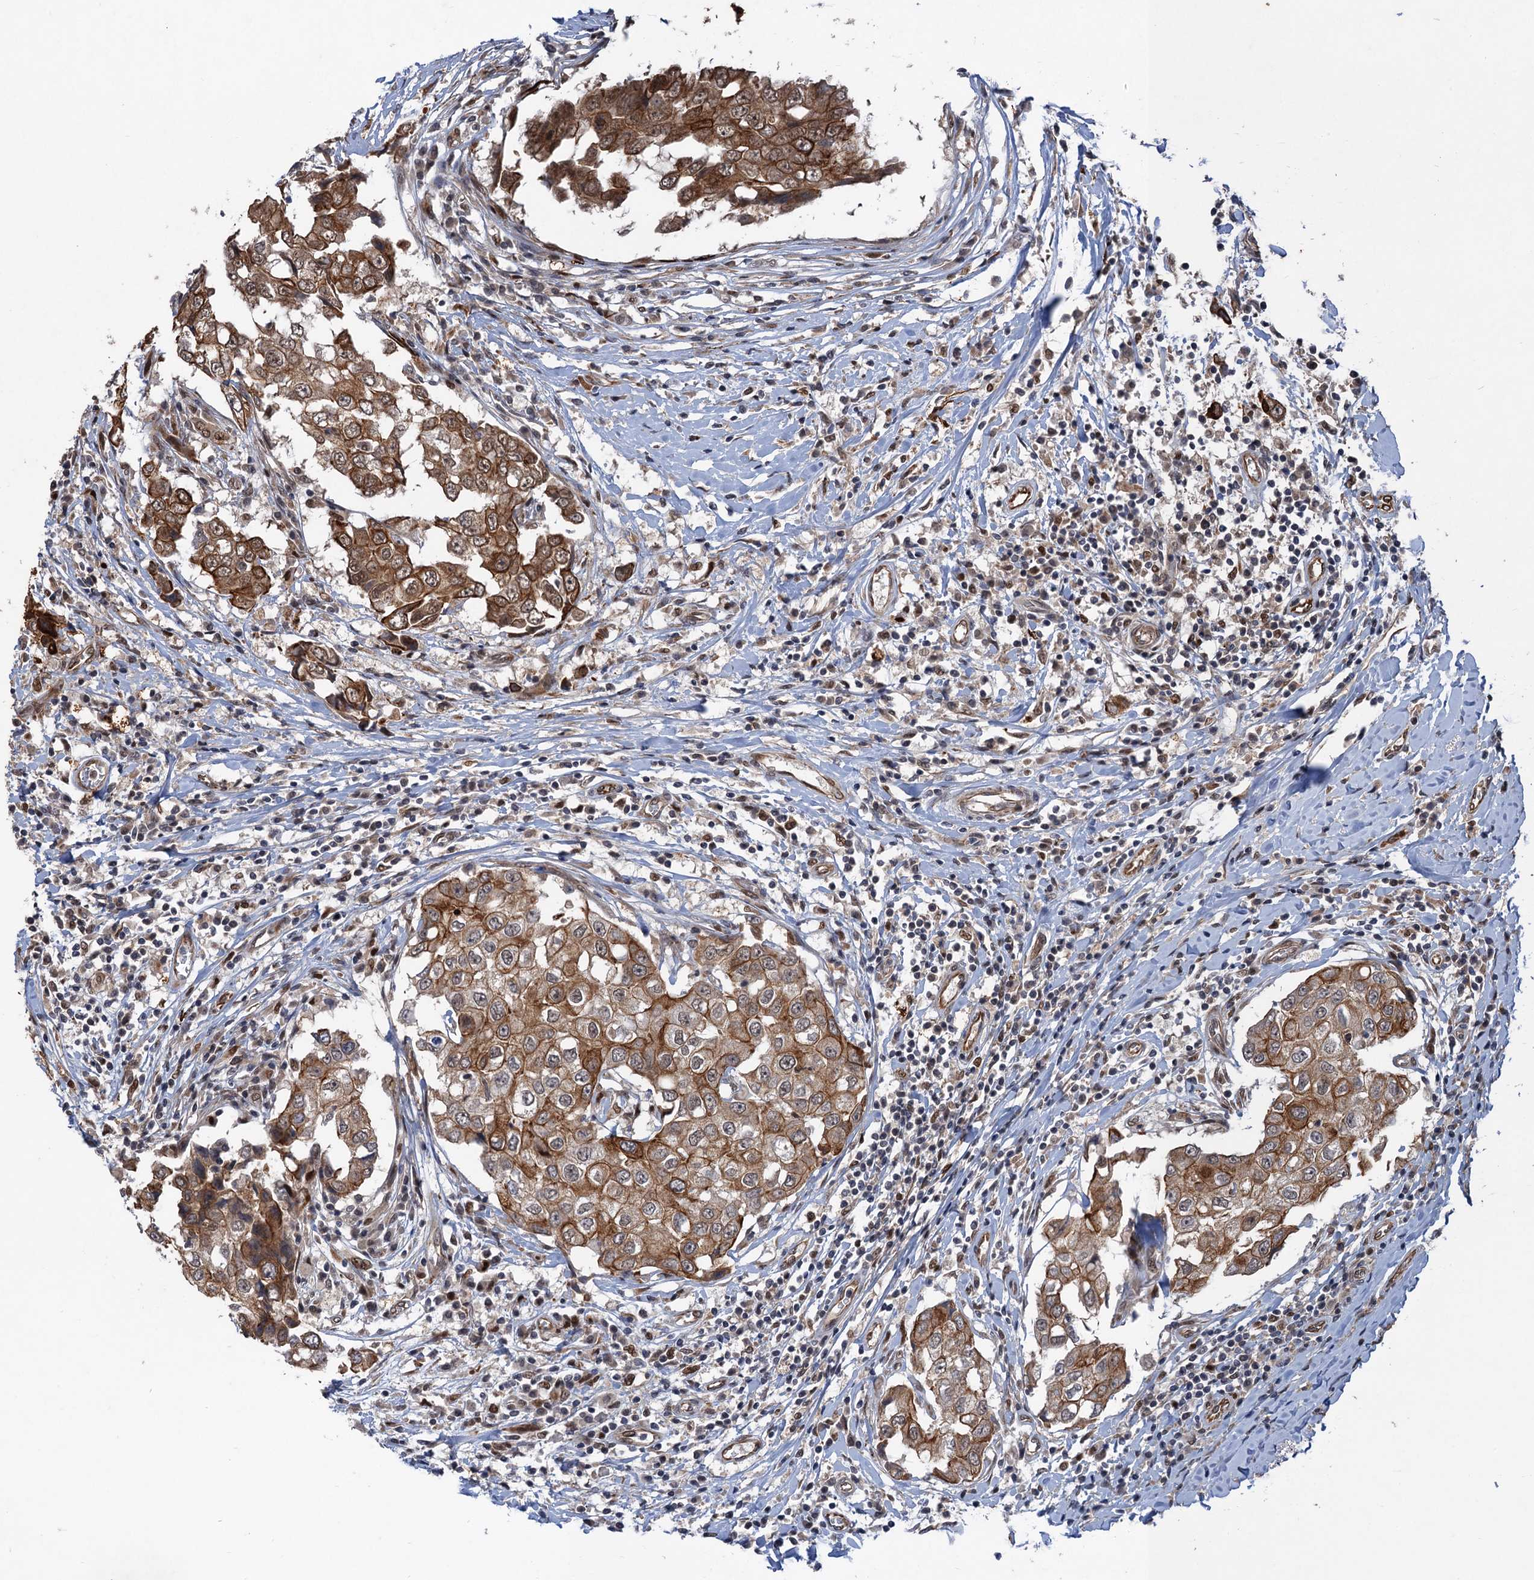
{"staining": {"intensity": "strong", "quantity": ">75%", "location": "cytoplasmic/membranous,nuclear"}, "tissue": "breast cancer", "cell_type": "Tumor cells", "image_type": "cancer", "snomed": [{"axis": "morphology", "description": "Duct carcinoma"}, {"axis": "topography", "description": "Breast"}], "caption": "This is a histology image of IHC staining of infiltrating ductal carcinoma (breast), which shows strong positivity in the cytoplasmic/membranous and nuclear of tumor cells.", "gene": "TTC31", "patient": {"sex": "female", "age": 27}}